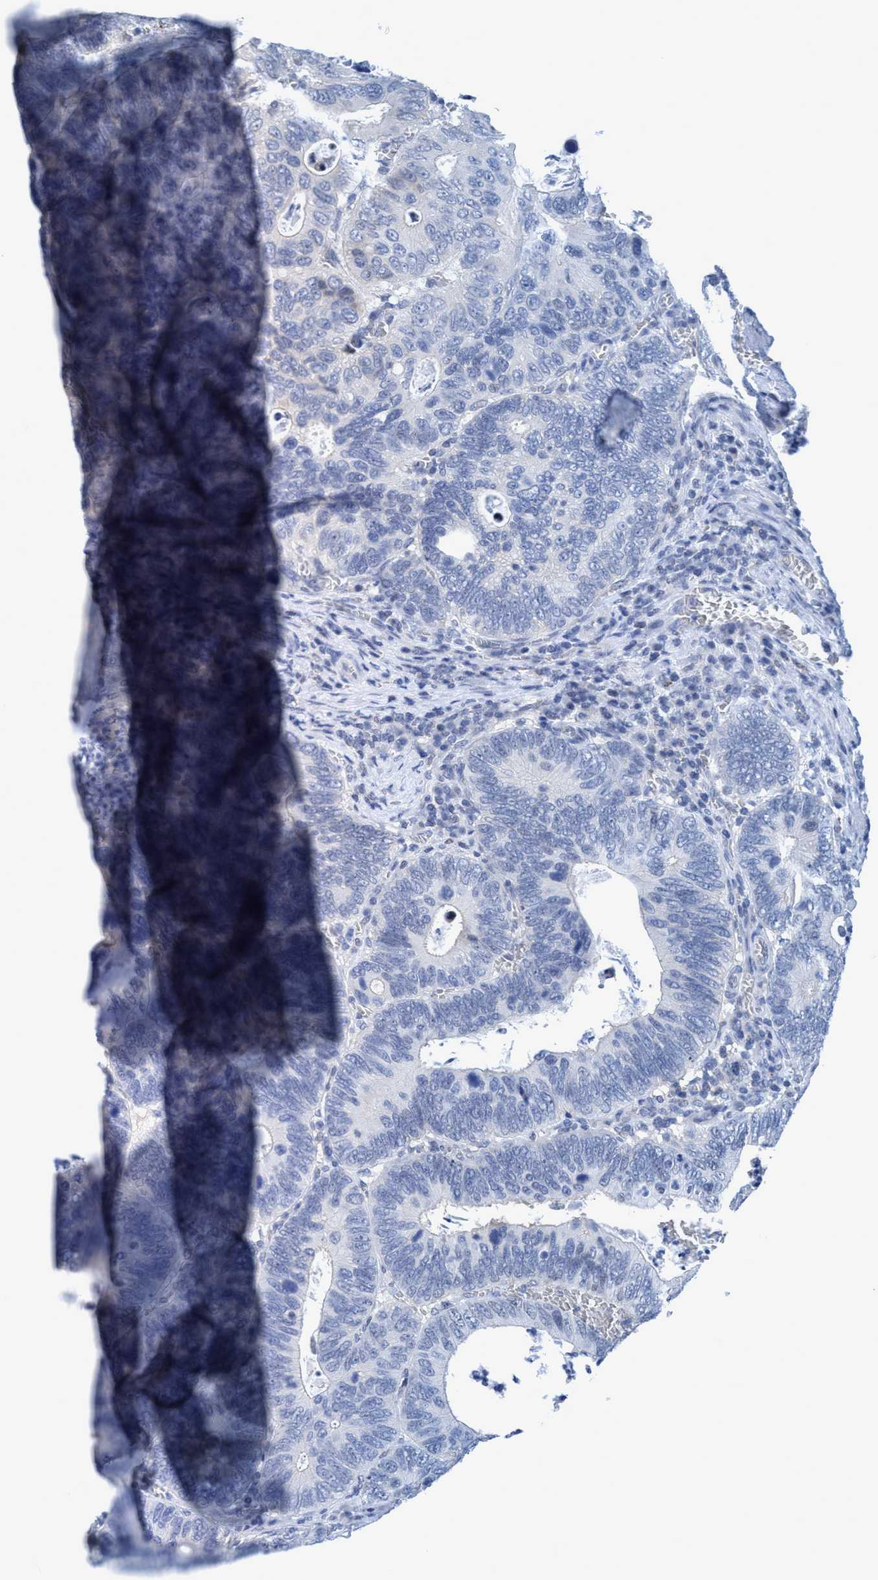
{"staining": {"intensity": "negative", "quantity": "none", "location": "none"}, "tissue": "colorectal cancer", "cell_type": "Tumor cells", "image_type": "cancer", "snomed": [{"axis": "morphology", "description": "Inflammation, NOS"}, {"axis": "morphology", "description": "Adenocarcinoma, NOS"}, {"axis": "topography", "description": "Colon"}], "caption": "DAB immunohistochemical staining of human adenocarcinoma (colorectal) exhibits no significant positivity in tumor cells.", "gene": "DNAI1", "patient": {"sex": "male", "age": 72}}